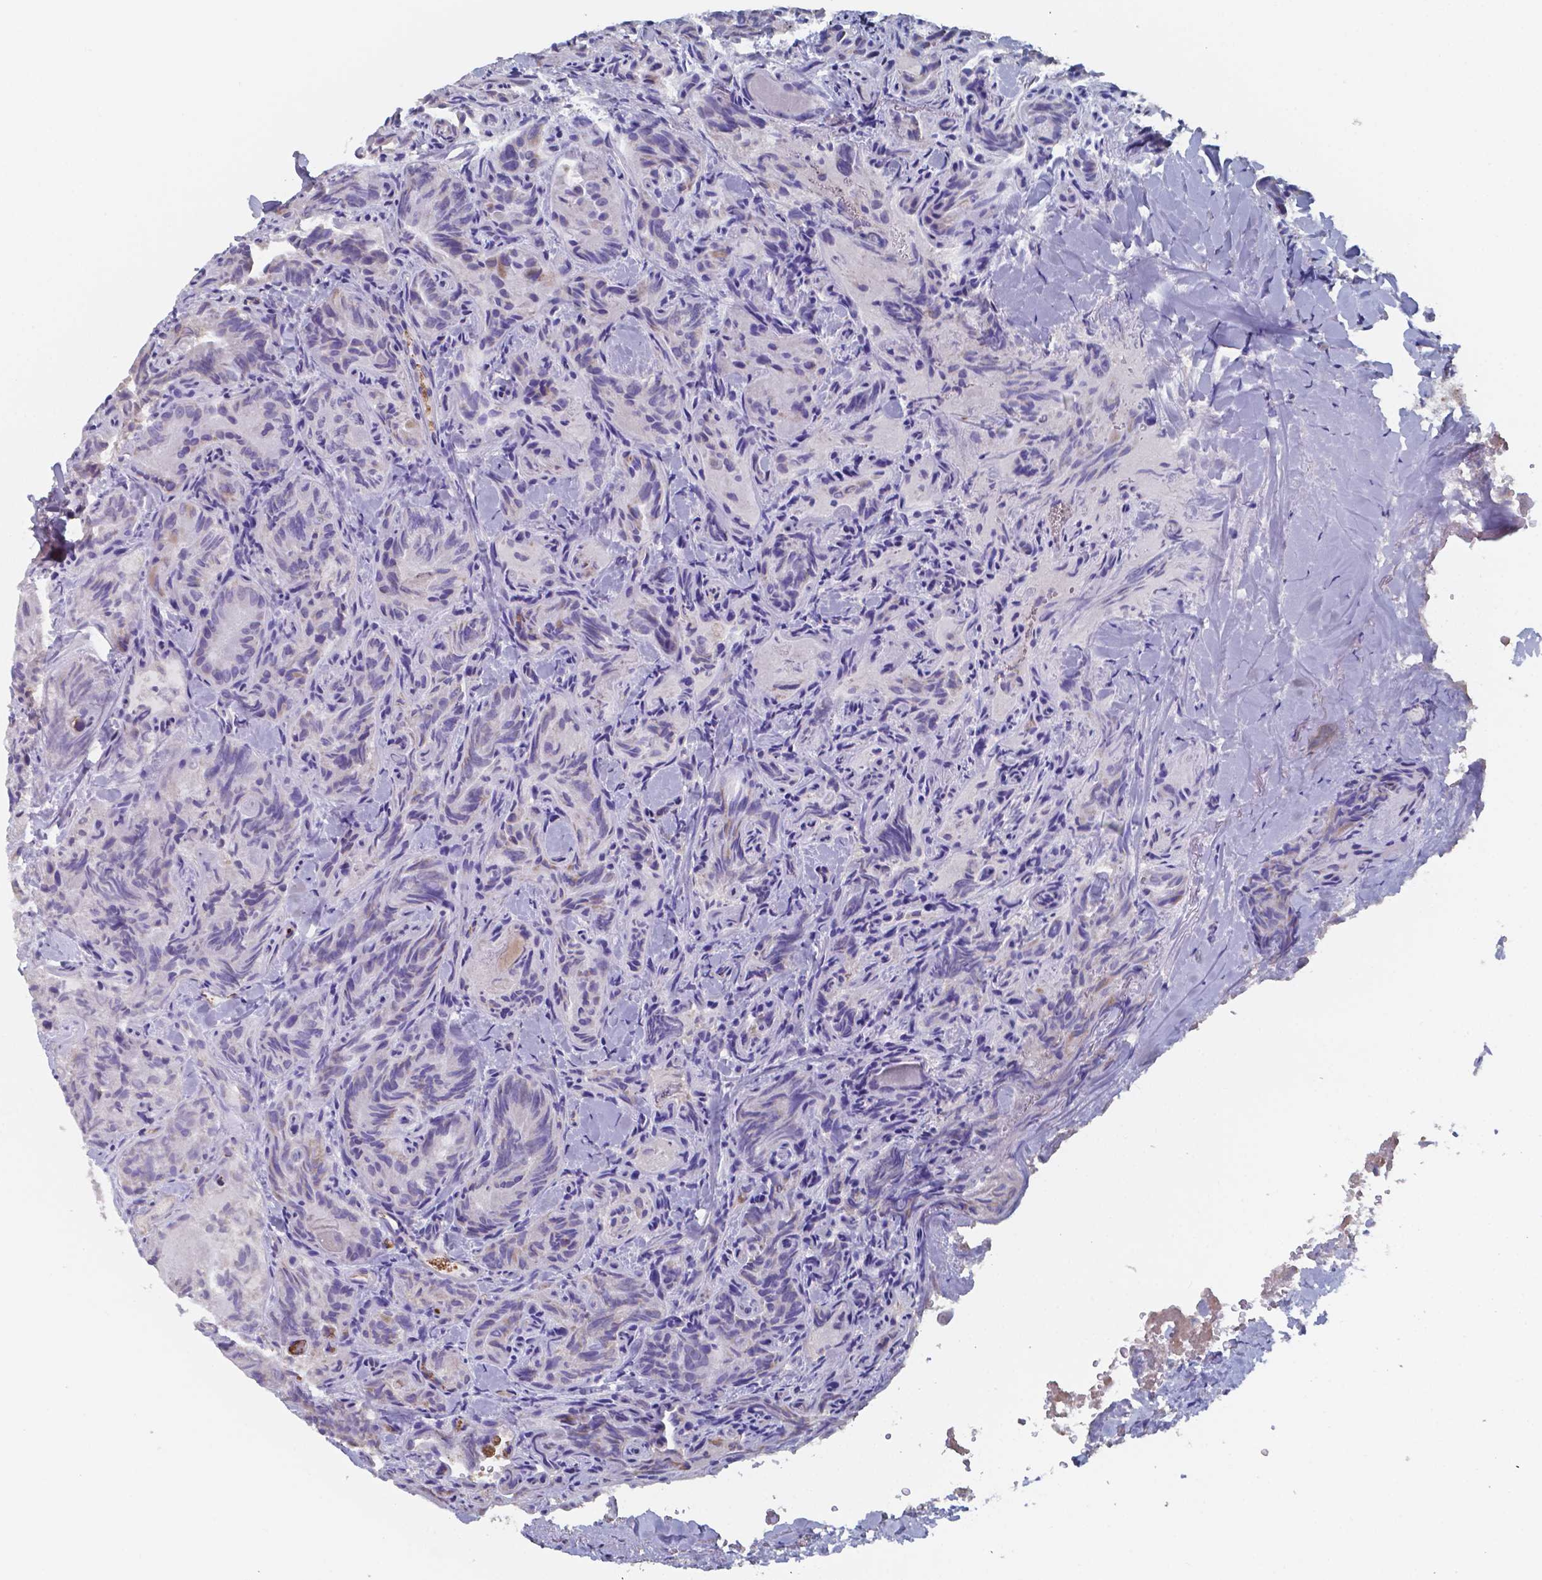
{"staining": {"intensity": "negative", "quantity": "none", "location": "none"}, "tissue": "thyroid cancer", "cell_type": "Tumor cells", "image_type": "cancer", "snomed": [{"axis": "morphology", "description": "Papillary adenocarcinoma, NOS"}, {"axis": "topography", "description": "Thyroid gland"}], "caption": "Immunohistochemistry (IHC) micrograph of thyroid papillary adenocarcinoma stained for a protein (brown), which reveals no positivity in tumor cells.", "gene": "BTBD17", "patient": {"sex": "female", "age": 75}}